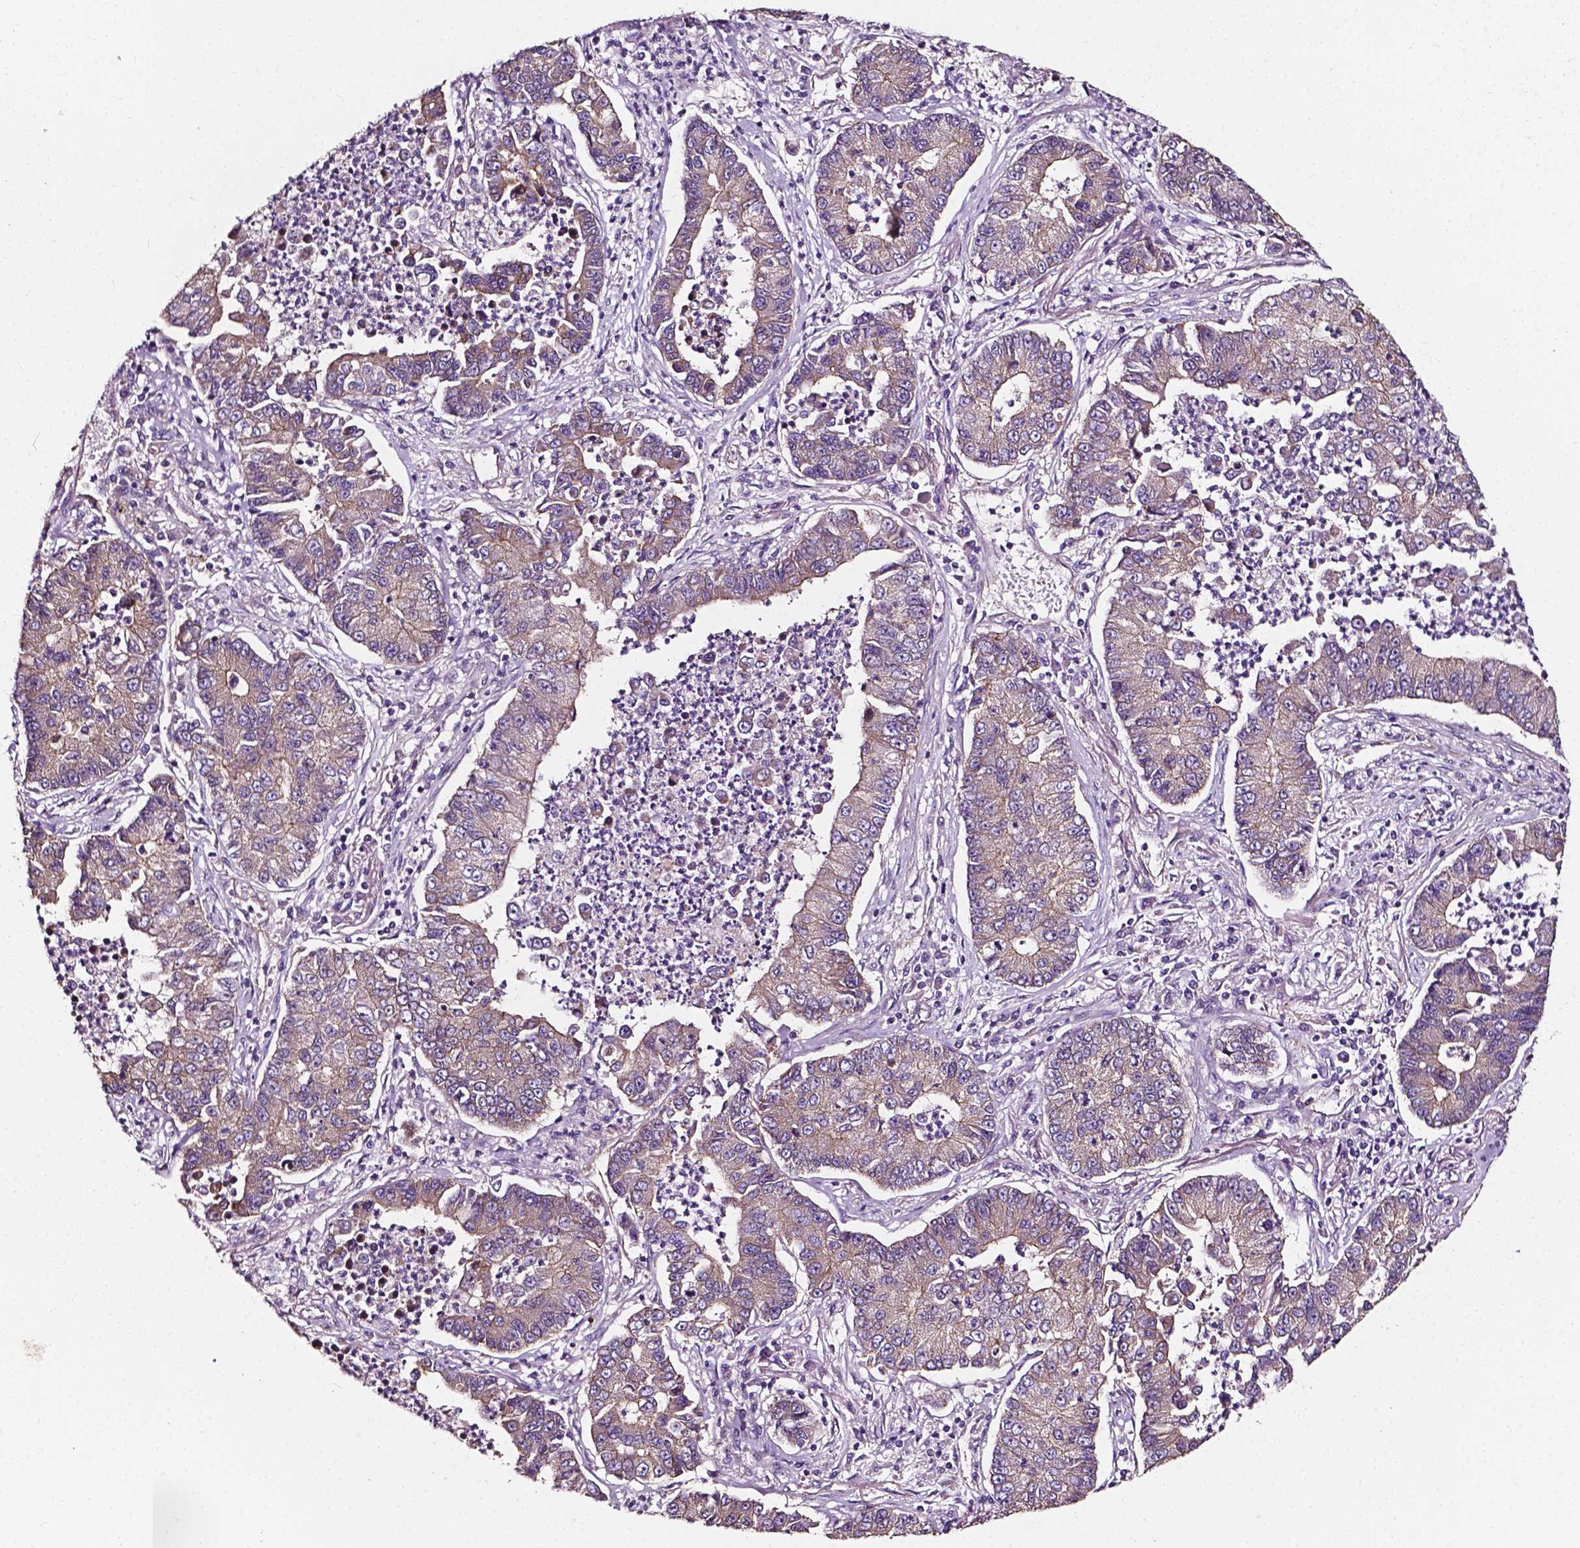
{"staining": {"intensity": "weak", "quantity": "25%-75%", "location": "cytoplasmic/membranous"}, "tissue": "lung cancer", "cell_type": "Tumor cells", "image_type": "cancer", "snomed": [{"axis": "morphology", "description": "Adenocarcinoma, NOS"}, {"axis": "topography", "description": "Lung"}], "caption": "Adenocarcinoma (lung) tissue shows weak cytoplasmic/membranous expression in about 25%-75% of tumor cells, visualized by immunohistochemistry. Nuclei are stained in blue.", "gene": "ATG16L1", "patient": {"sex": "female", "age": 57}}